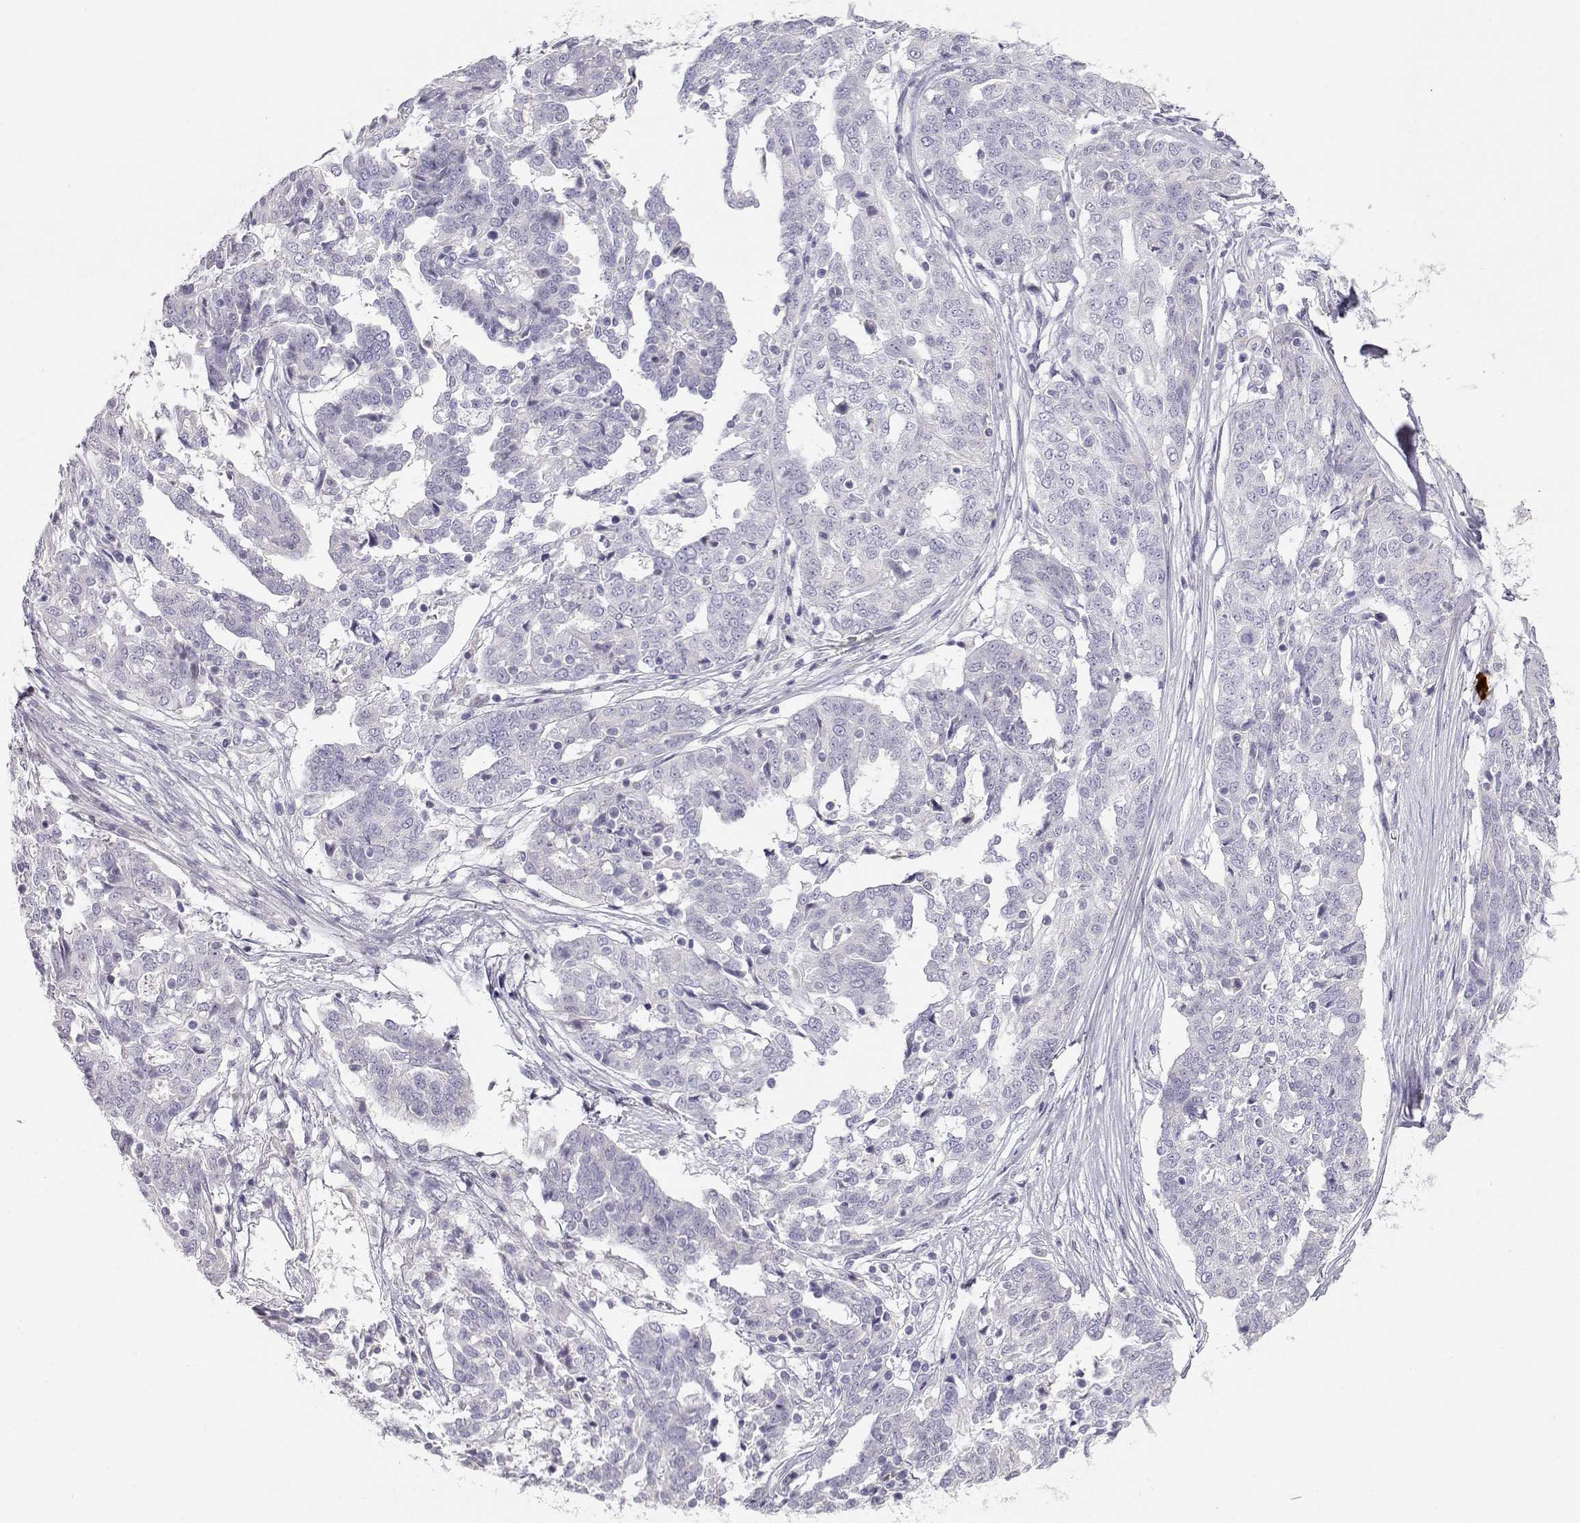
{"staining": {"intensity": "negative", "quantity": "none", "location": "none"}, "tissue": "ovarian cancer", "cell_type": "Tumor cells", "image_type": "cancer", "snomed": [{"axis": "morphology", "description": "Cystadenocarcinoma, serous, NOS"}, {"axis": "topography", "description": "Ovary"}], "caption": "The photomicrograph displays no staining of tumor cells in ovarian serous cystadenocarcinoma.", "gene": "GPR174", "patient": {"sex": "female", "age": 67}}